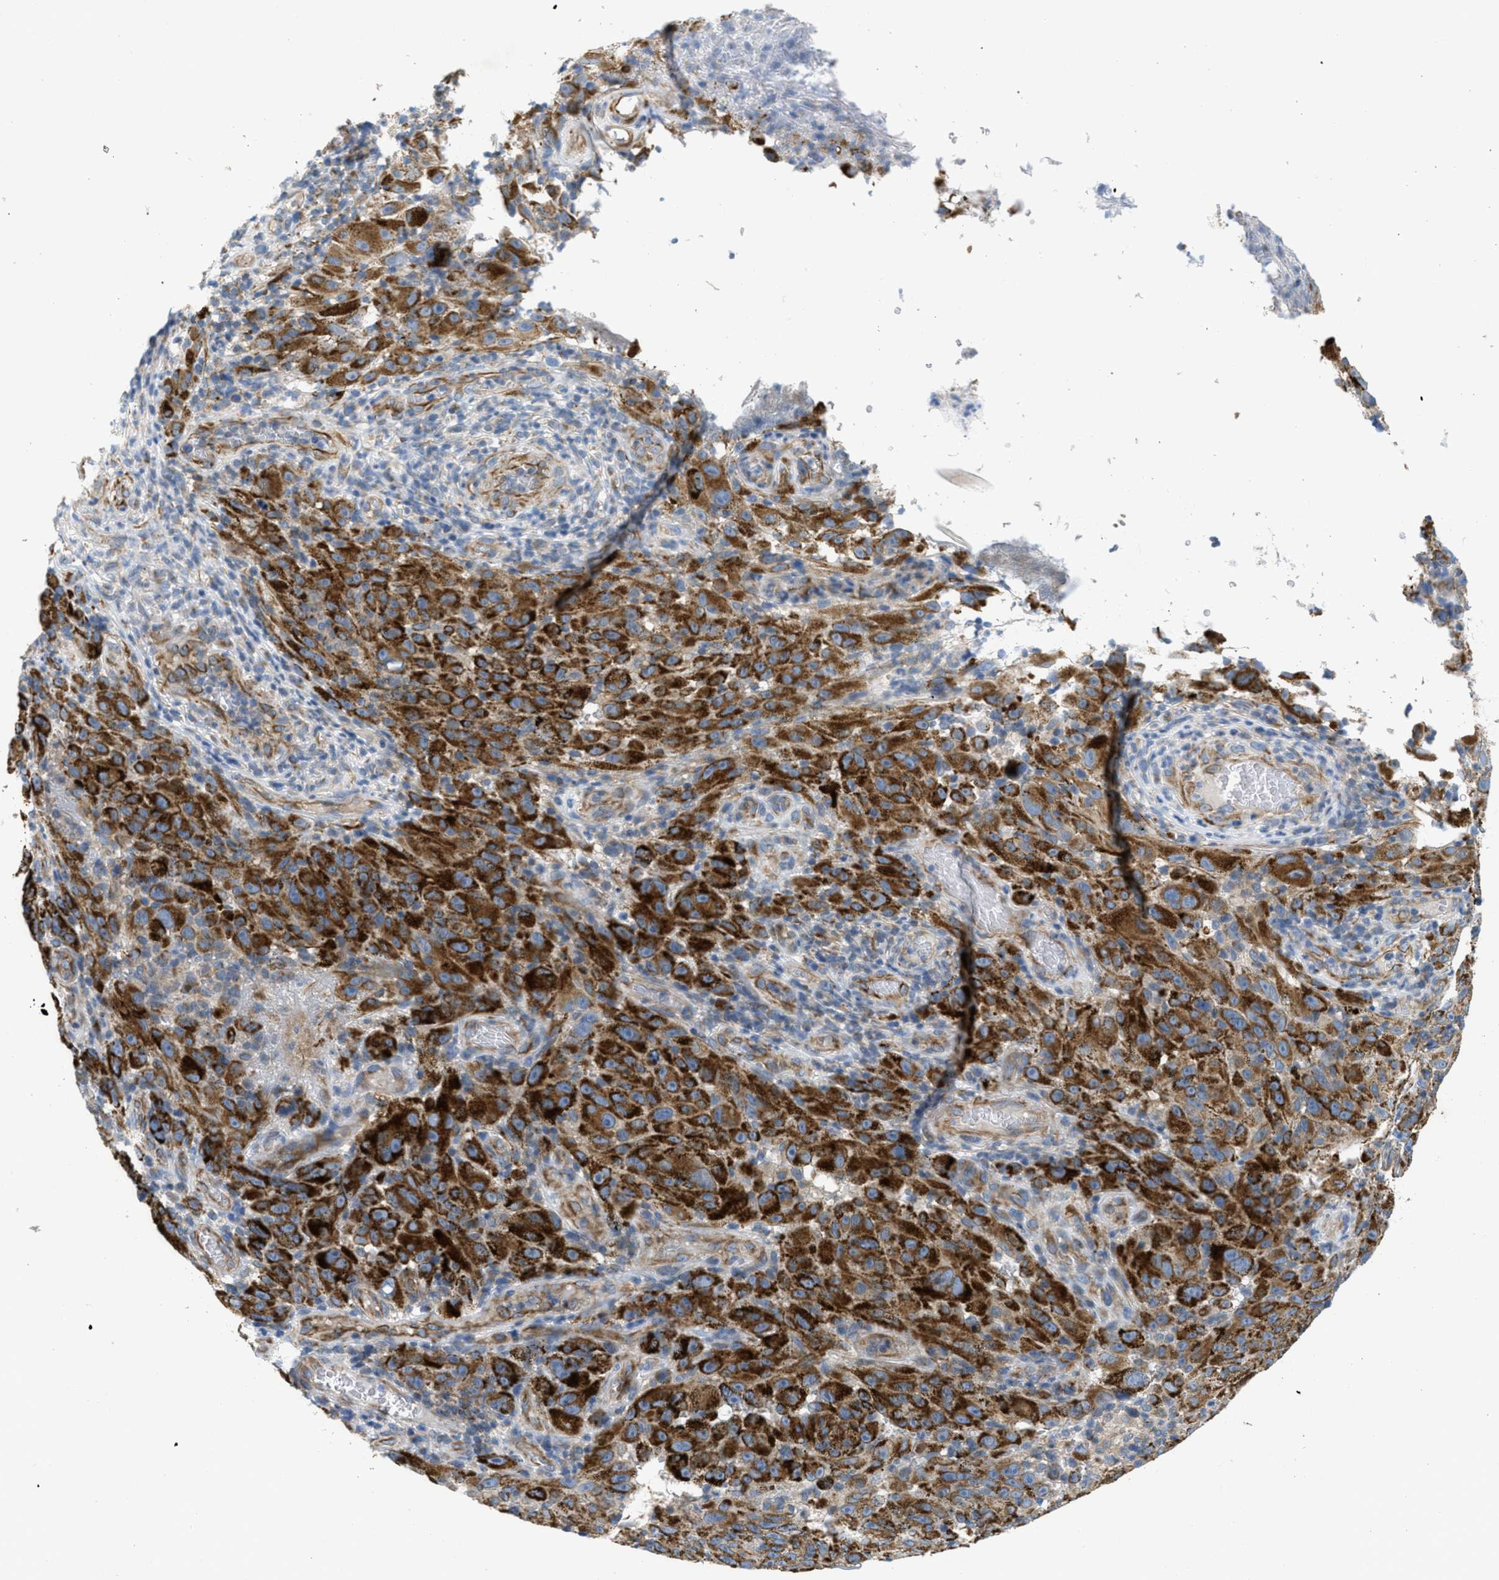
{"staining": {"intensity": "strong", "quantity": ">75%", "location": "cytoplasmic/membranous"}, "tissue": "melanoma", "cell_type": "Tumor cells", "image_type": "cancer", "snomed": [{"axis": "morphology", "description": "Malignant melanoma, NOS"}, {"axis": "topography", "description": "Skin"}], "caption": "An image showing strong cytoplasmic/membranous staining in approximately >75% of tumor cells in malignant melanoma, as visualized by brown immunohistochemical staining.", "gene": "BTN3A1", "patient": {"sex": "female", "age": 82}}